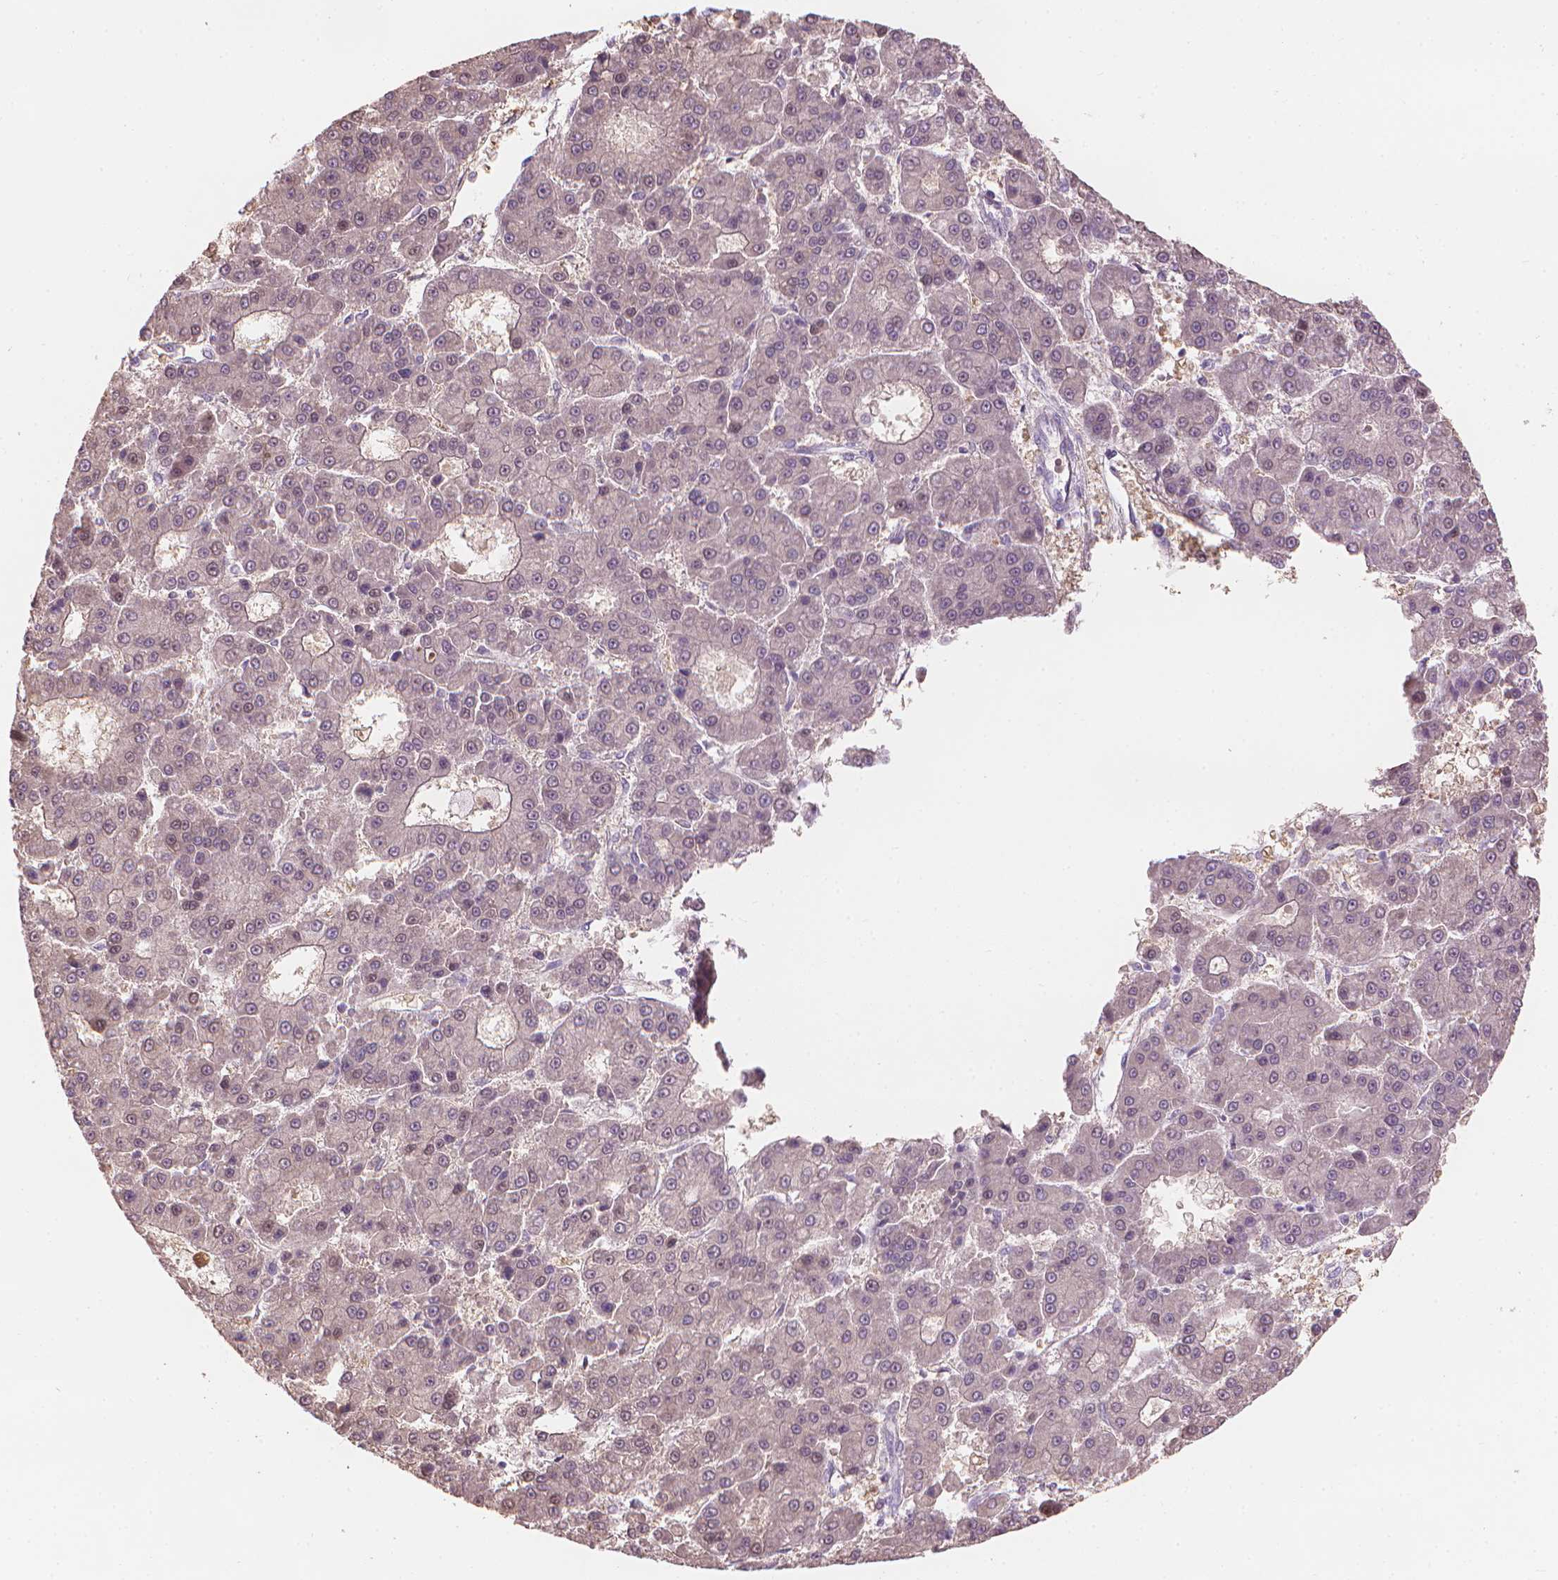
{"staining": {"intensity": "negative", "quantity": "none", "location": "none"}, "tissue": "liver cancer", "cell_type": "Tumor cells", "image_type": "cancer", "snomed": [{"axis": "morphology", "description": "Carcinoma, Hepatocellular, NOS"}, {"axis": "topography", "description": "Liver"}], "caption": "An image of liver cancer stained for a protein demonstrates no brown staining in tumor cells.", "gene": "IFFO1", "patient": {"sex": "male", "age": 70}}